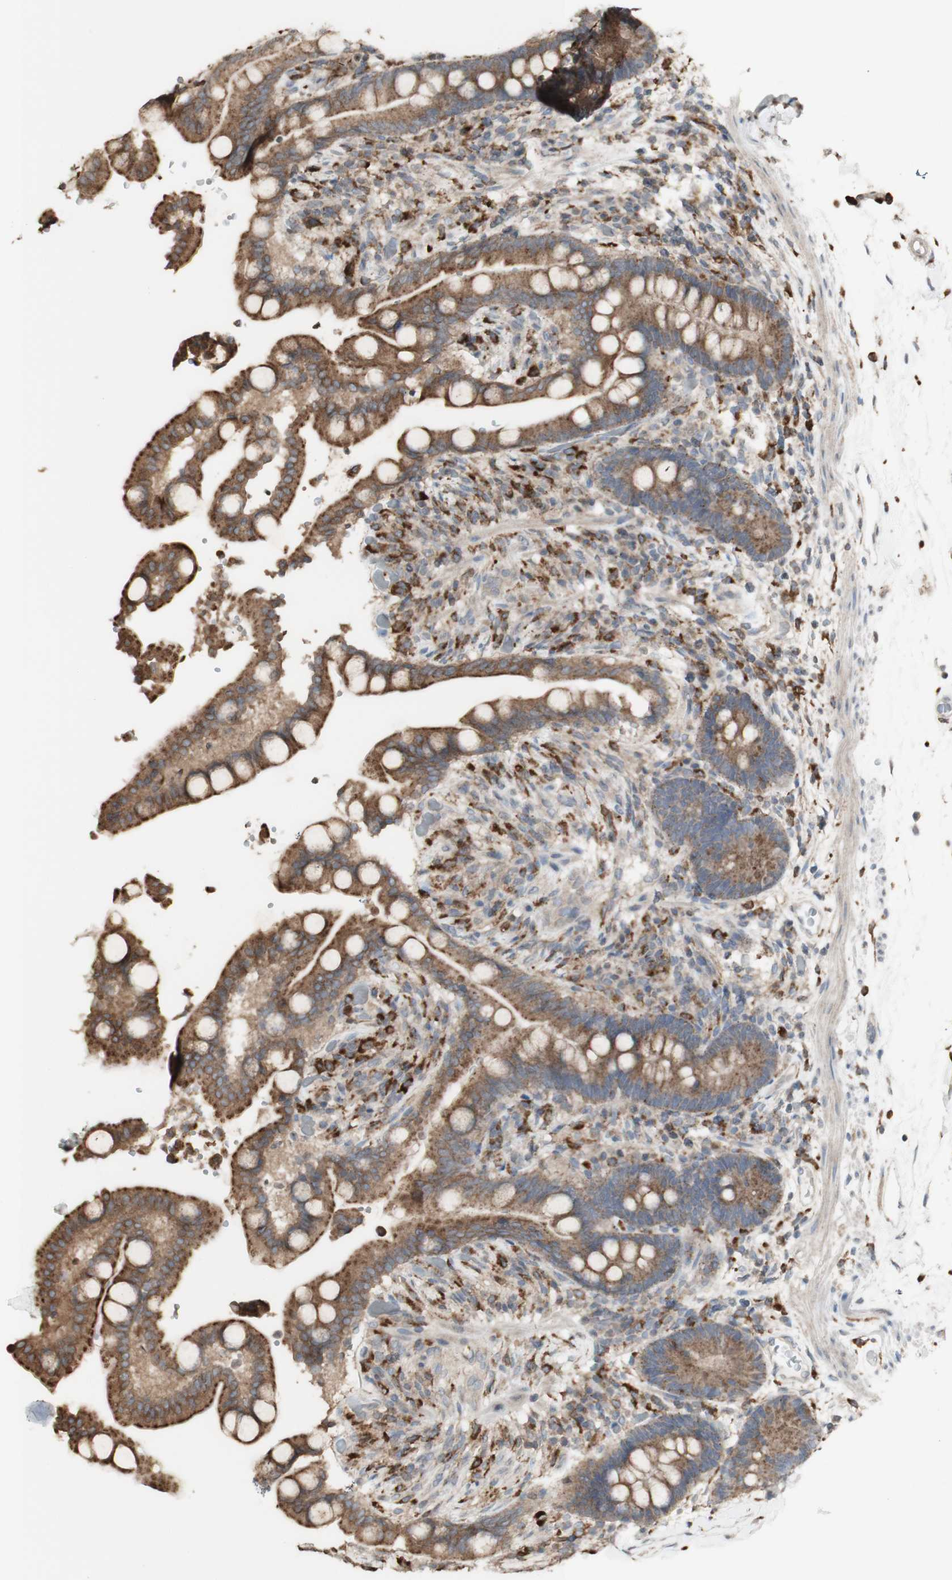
{"staining": {"intensity": "negative", "quantity": "none", "location": "none"}, "tissue": "colon", "cell_type": "Endothelial cells", "image_type": "normal", "snomed": [{"axis": "morphology", "description": "Normal tissue, NOS"}, {"axis": "topography", "description": "Colon"}], "caption": "This histopathology image is of normal colon stained with IHC to label a protein in brown with the nuclei are counter-stained blue. There is no expression in endothelial cells. Brightfield microscopy of immunohistochemistry stained with DAB (3,3'-diaminobenzidine) (brown) and hematoxylin (blue), captured at high magnification.", "gene": "ATP6V1E1", "patient": {"sex": "male", "age": 73}}